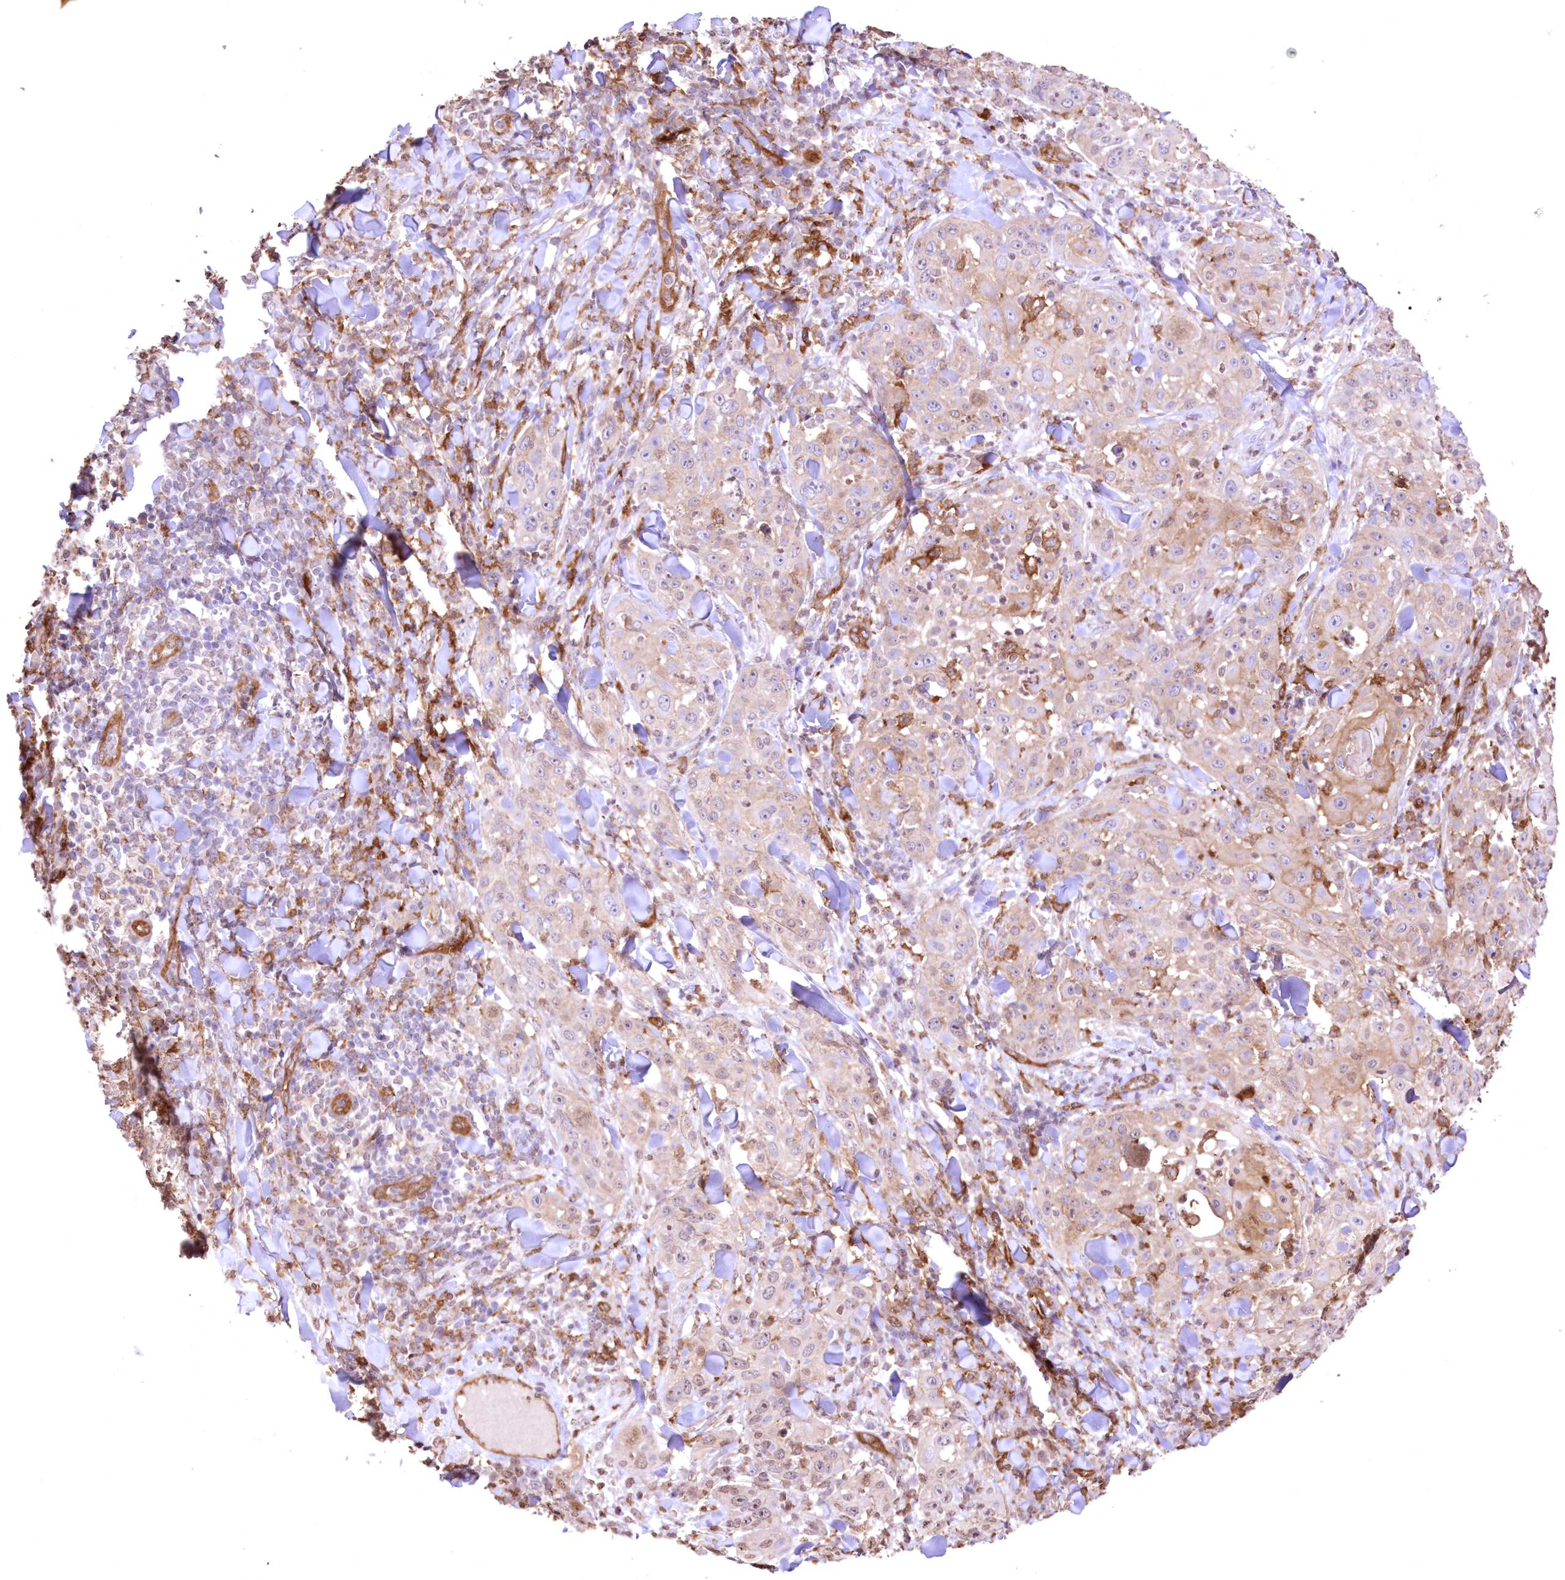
{"staining": {"intensity": "weak", "quantity": "25%-75%", "location": "cytoplasmic/membranous"}, "tissue": "skin cancer", "cell_type": "Tumor cells", "image_type": "cancer", "snomed": [{"axis": "morphology", "description": "Squamous cell carcinoma, NOS"}, {"axis": "topography", "description": "Skin"}], "caption": "A photomicrograph of skin cancer stained for a protein reveals weak cytoplasmic/membranous brown staining in tumor cells. Immunohistochemistry stains the protein of interest in brown and the nuclei are stained blue.", "gene": "FCHO2", "patient": {"sex": "female", "age": 44}}